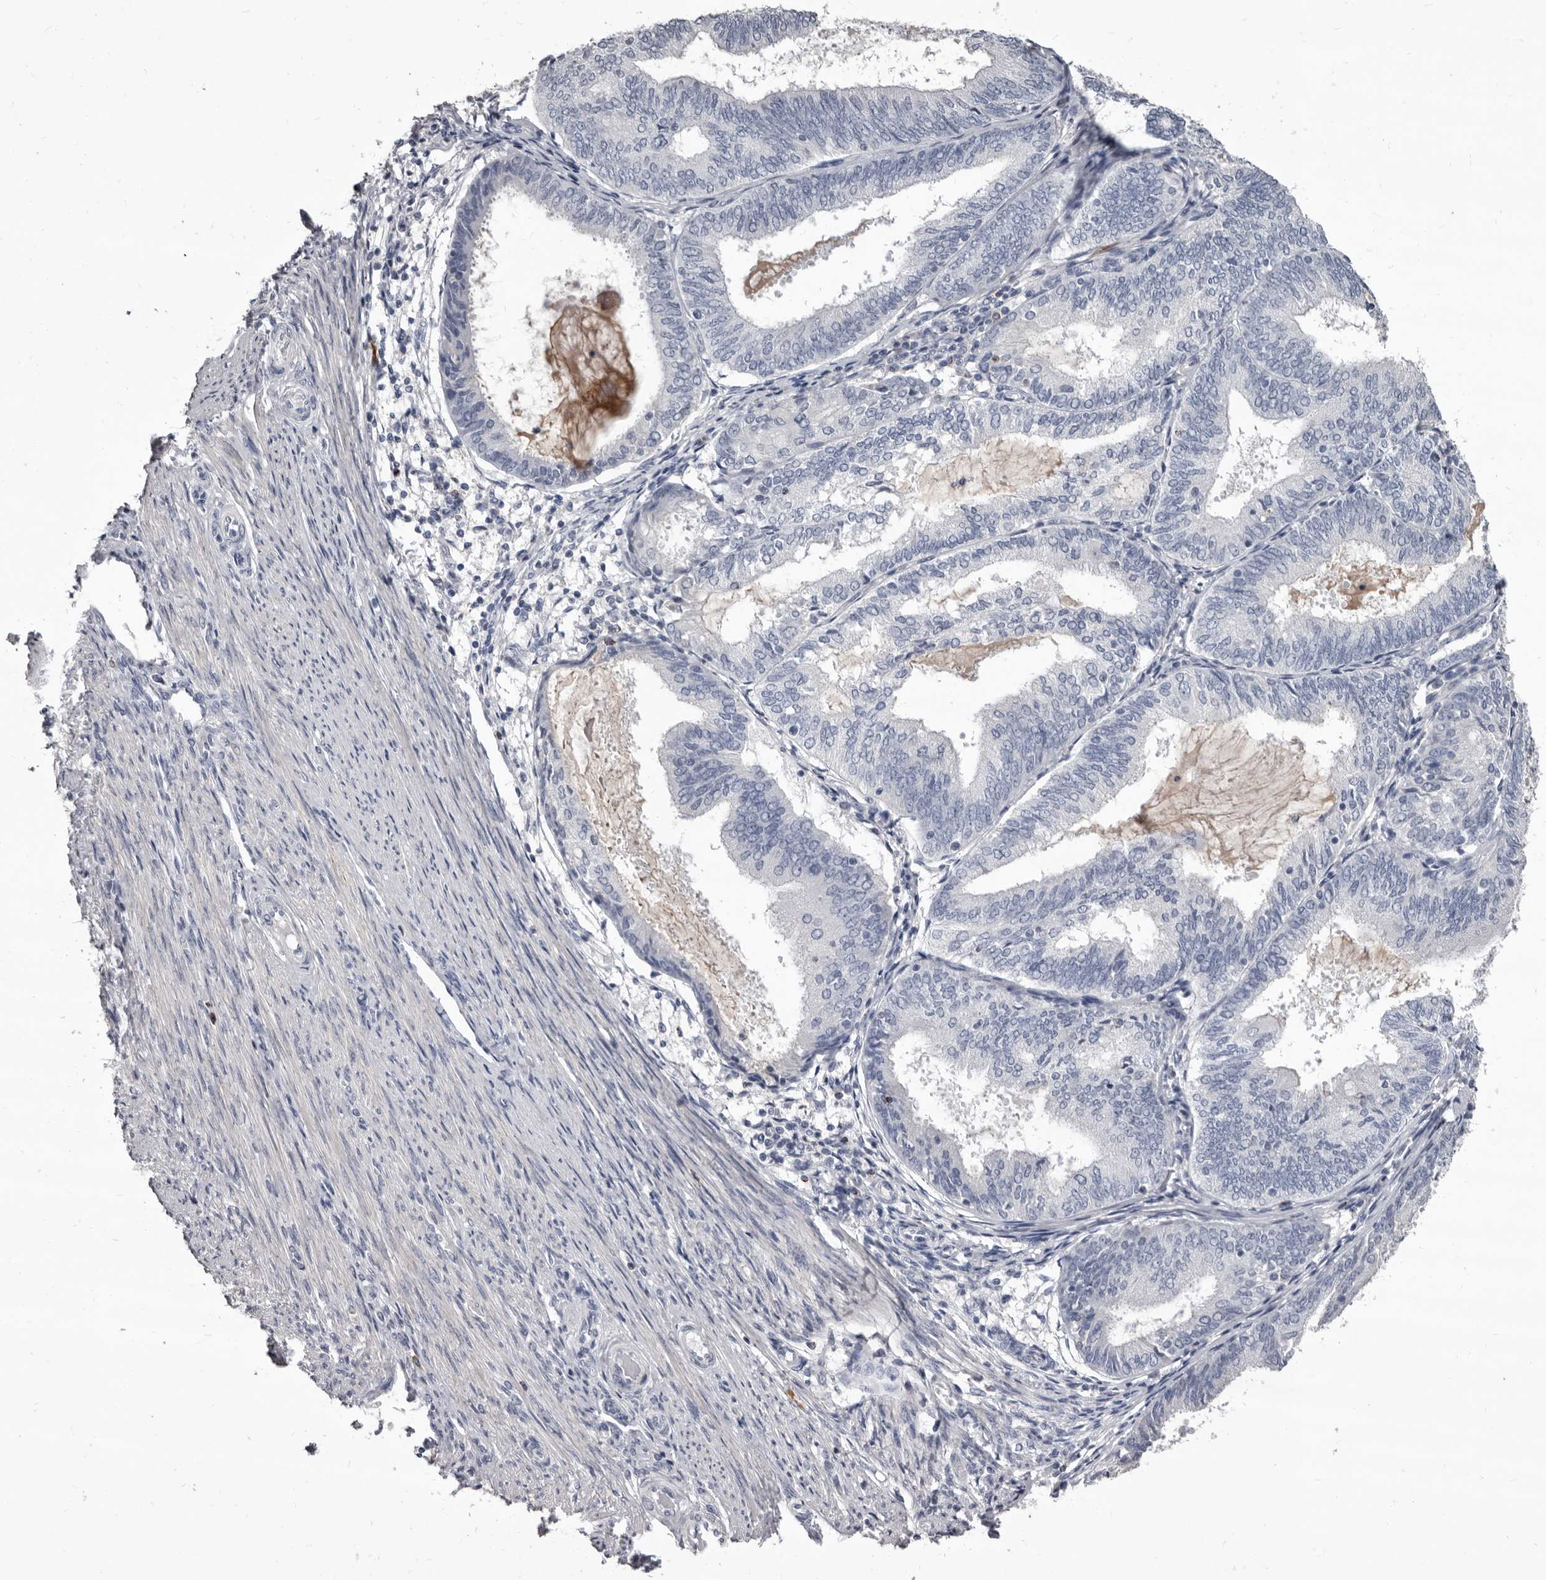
{"staining": {"intensity": "negative", "quantity": "none", "location": "none"}, "tissue": "endometrial cancer", "cell_type": "Tumor cells", "image_type": "cancer", "snomed": [{"axis": "morphology", "description": "Adenocarcinoma, NOS"}, {"axis": "topography", "description": "Endometrium"}], "caption": "Tumor cells show no significant positivity in endometrial cancer (adenocarcinoma).", "gene": "GZMH", "patient": {"sex": "female", "age": 81}}